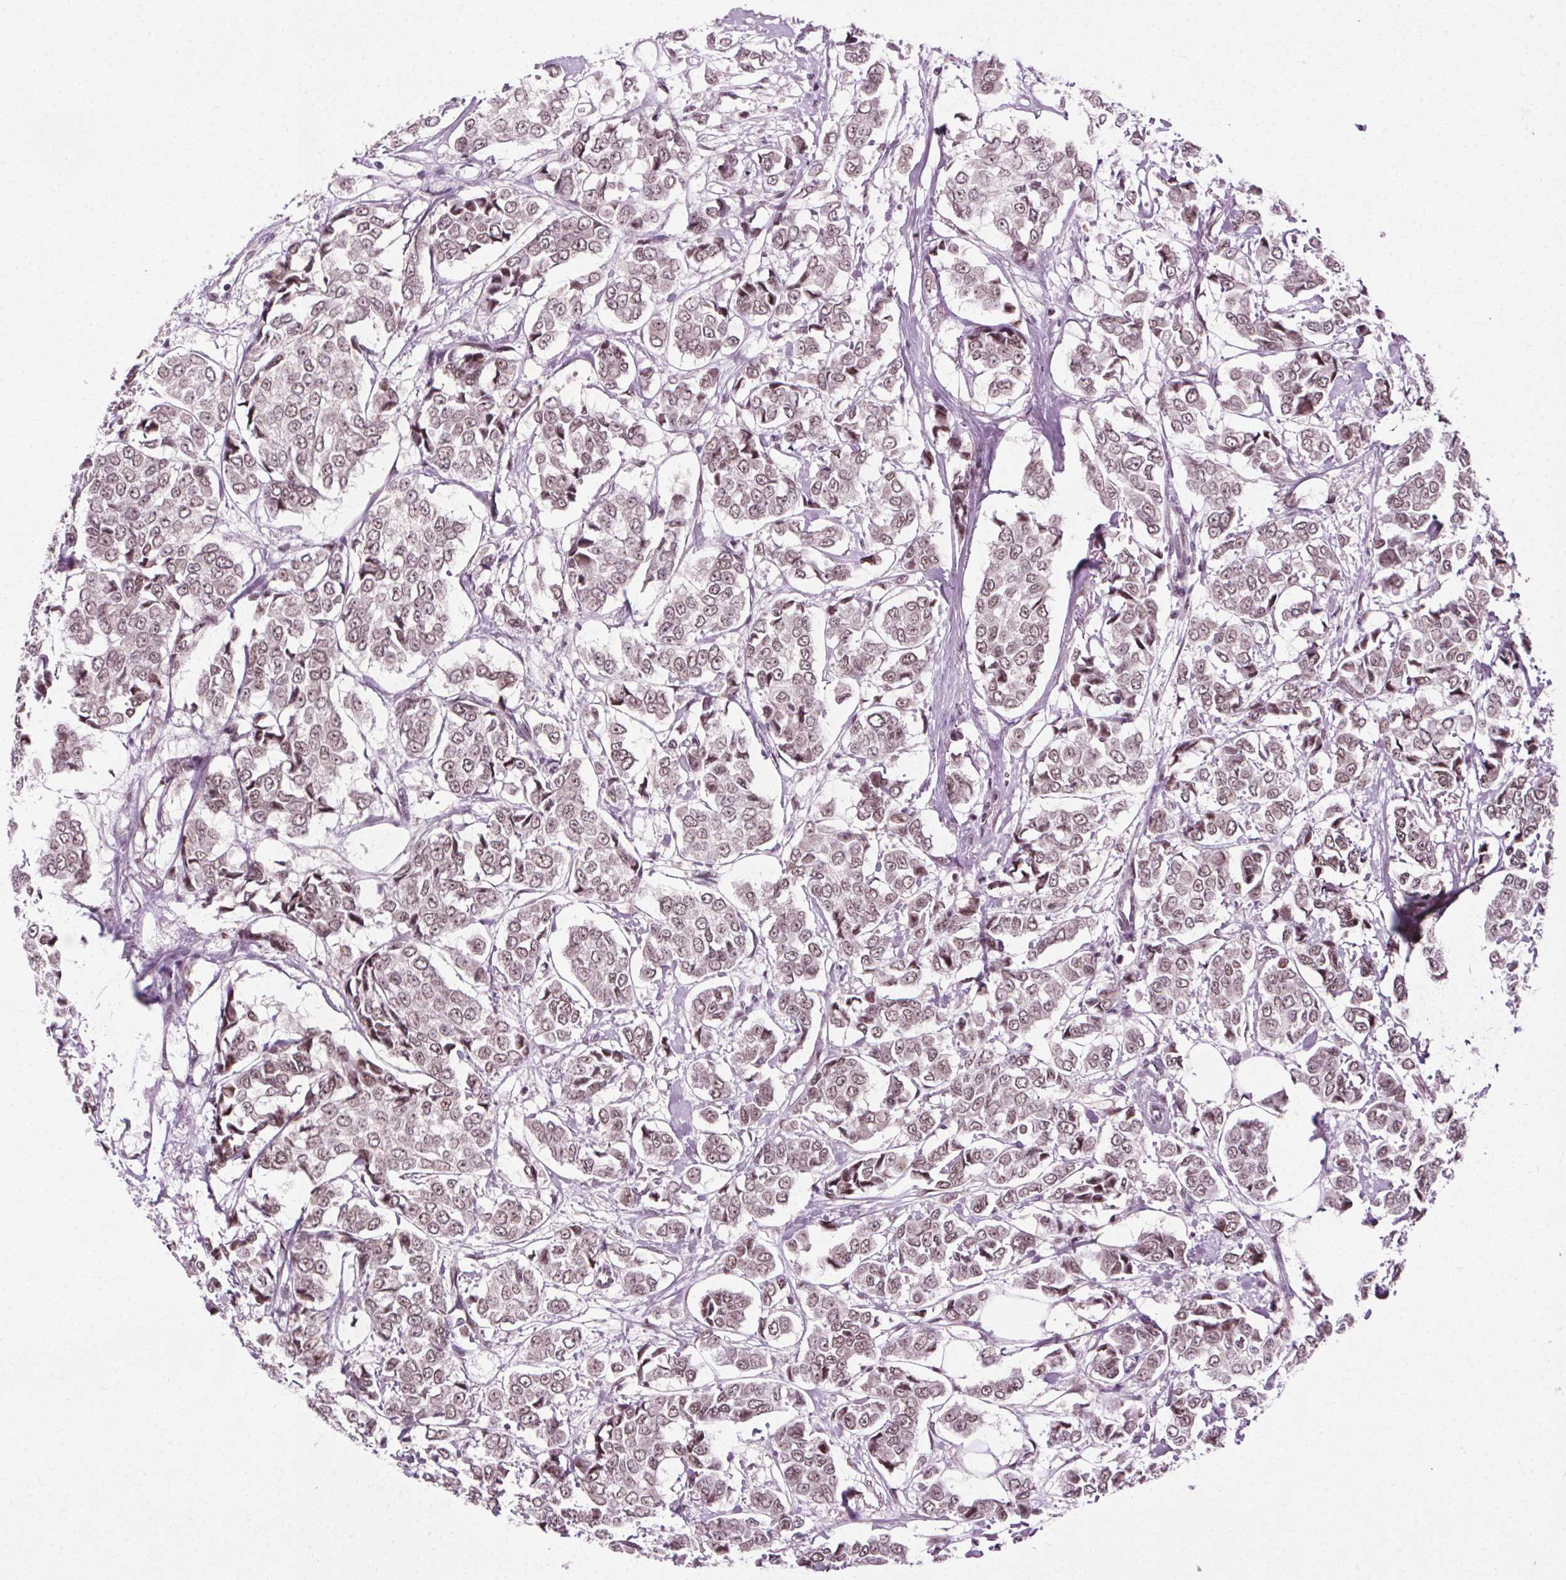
{"staining": {"intensity": "moderate", "quantity": ">75%", "location": "nuclear"}, "tissue": "breast cancer", "cell_type": "Tumor cells", "image_type": "cancer", "snomed": [{"axis": "morphology", "description": "Duct carcinoma"}, {"axis": "topography", "description": "Breast"}], "caption": "Protein expression by immunohistochemistry reveals moderate nuclear staining in approximately >75% of tumor cells in intraductal carcinoma (breast).", "gene": "MED6", "patient": {"sex": "female", "age": 94}}